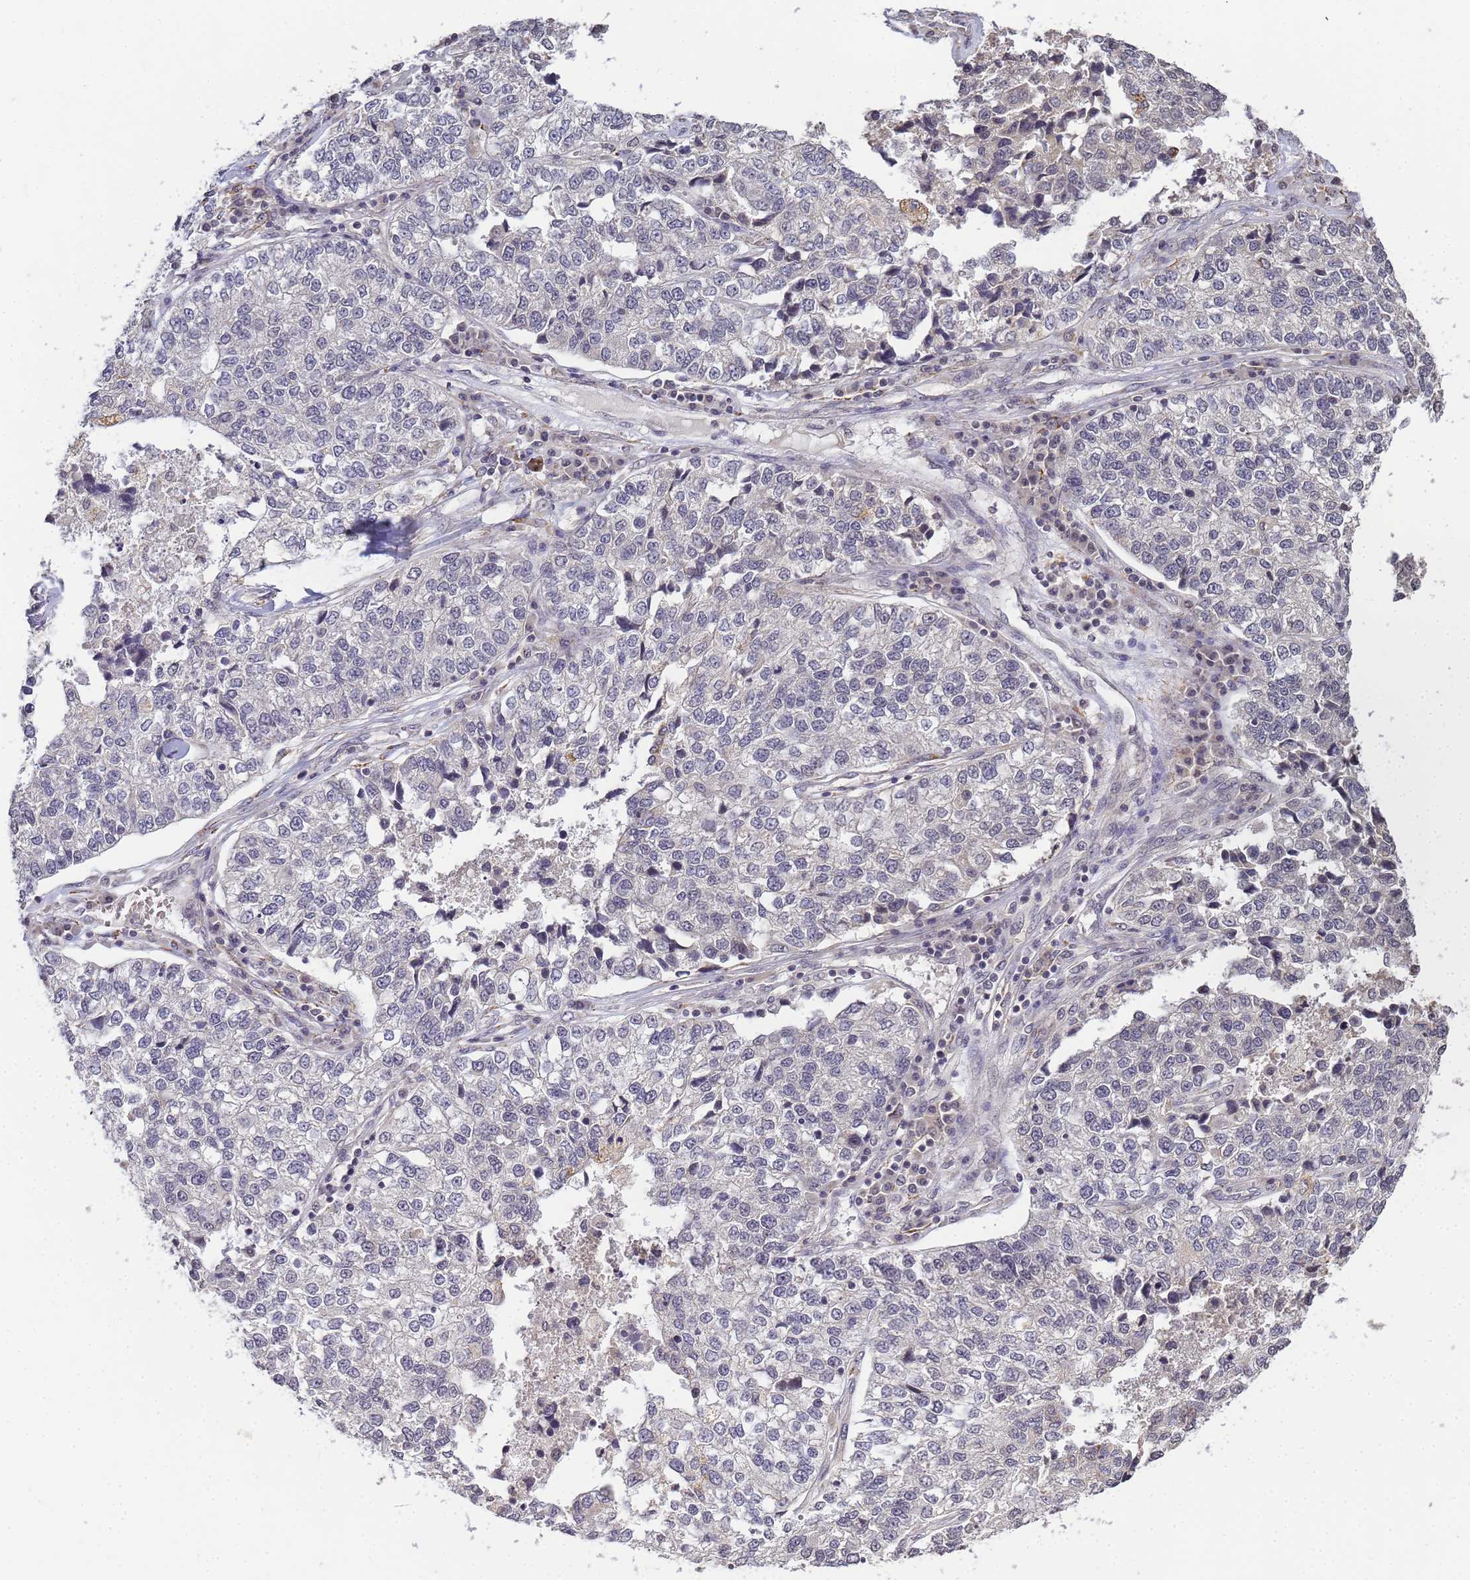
{"staining": {"intensity": "negative", "quantity": "none", "location": "none"}, "tissue": "lung cancer", "cell_type": "Tumor cells", "image_type": "cancer", "snomed": [{"axis": "morphology", "description": "Adenocarcinoma, NOS"}, {"axis": "topography", "description": "Lung"}], "caption": "DAB (3,3'-diaminobenzidine) immunohistochemical staining of lung cancer (adenocarcinoma) displays no significant staining in tumor cells.", "gene": "MYL7", "patient": {"sex": "male", "age": 49}}